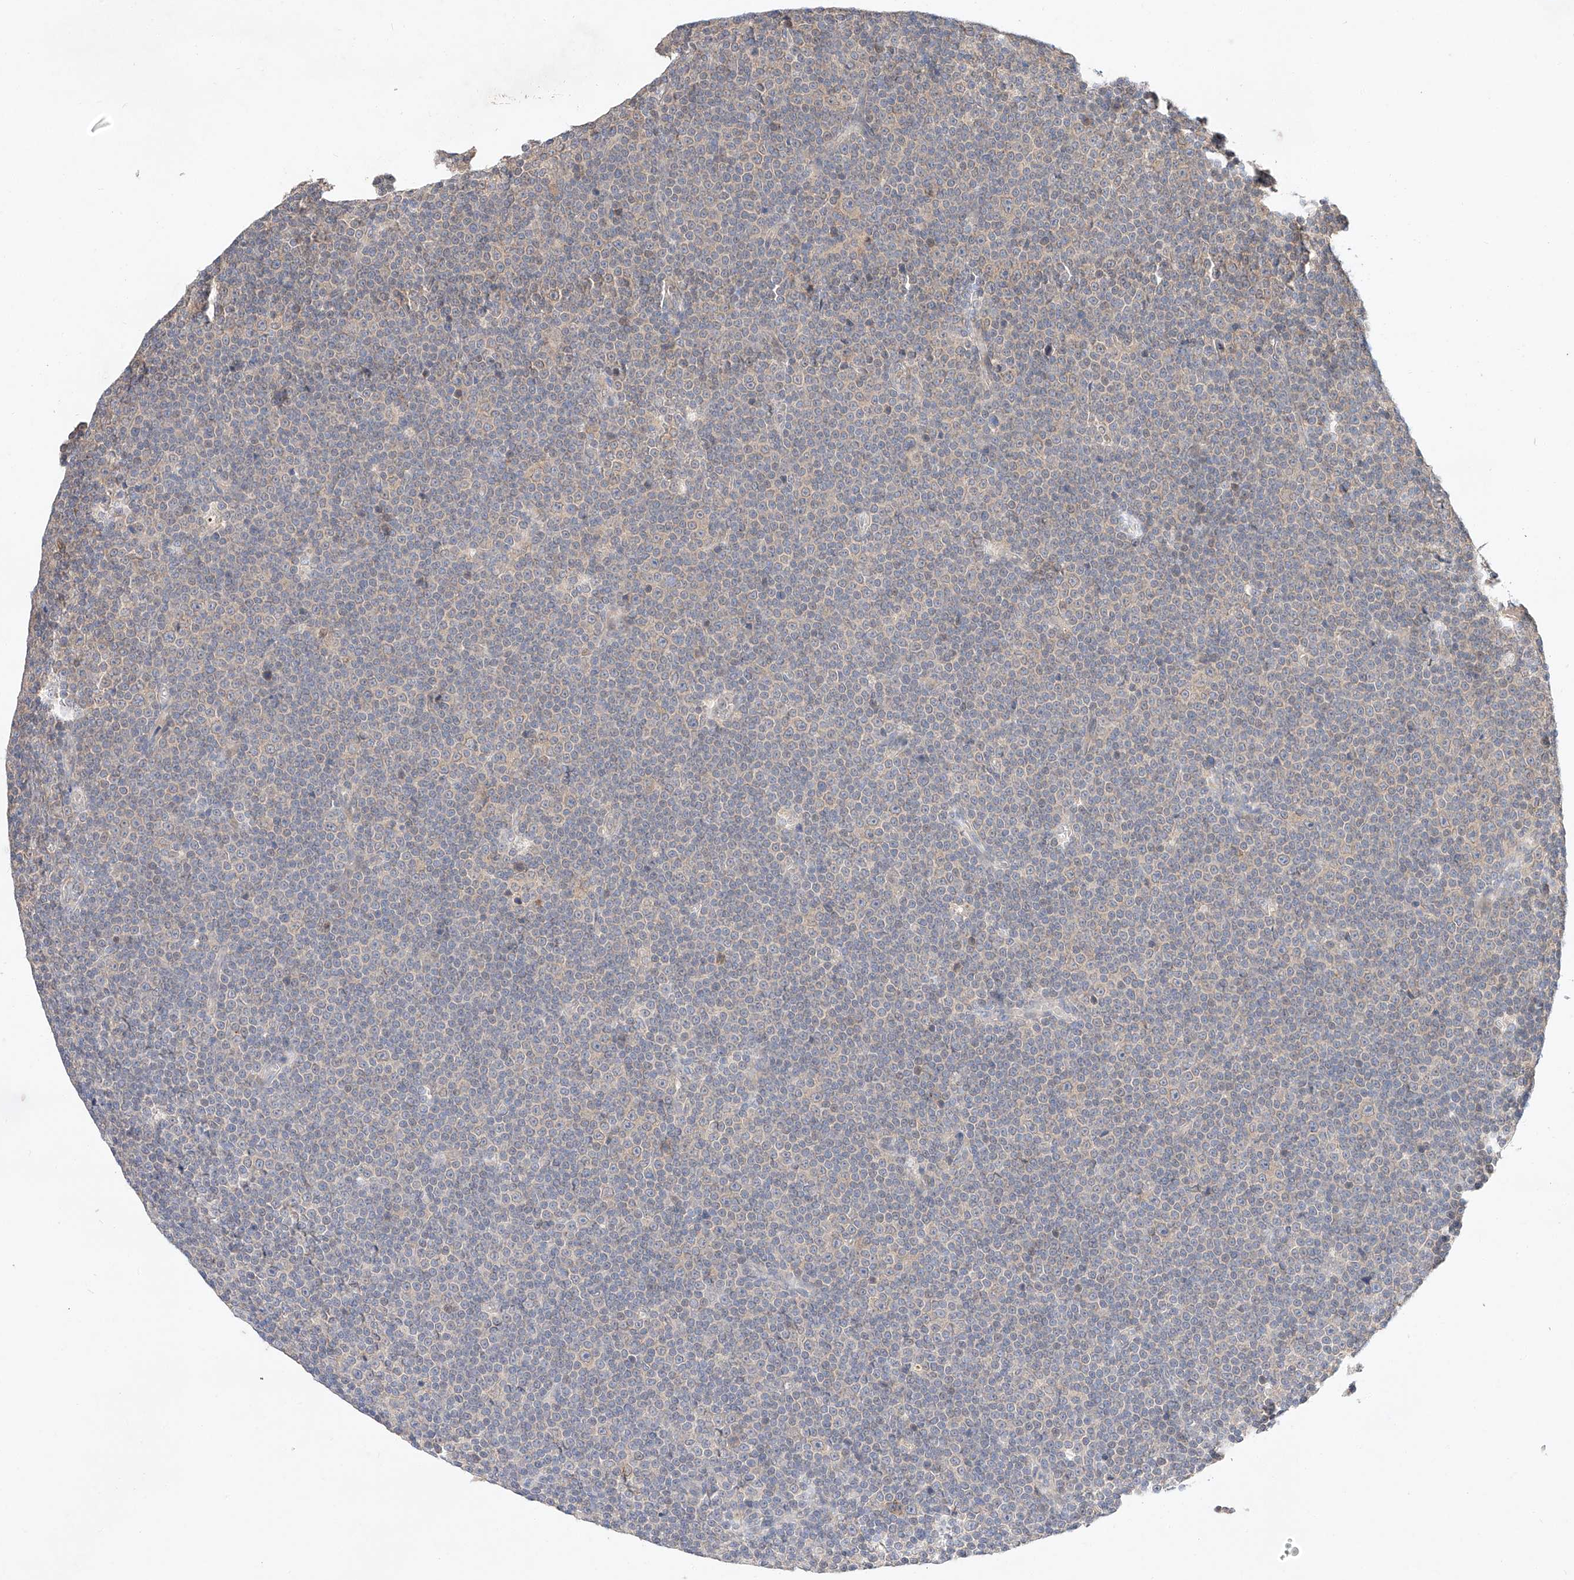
{"staining": {"intensity": "negative", "quantity": "none", "location": "none"}, "tissue": "lymphoma", "cell_type": "Tumor cells", "image_type": "cancer", "snomed": [{"axis": "morphology", "description": "Malignant lymphoma, non-Hodgkin's type, Low grade"}, {"axis": "topography", "description": "Lymph node"}], "caption": "DAB immunohistochemical staining of human lymphoma displays no significant expression in tumor cells.", "gene": "C6orf118", "patient": {"sex": "female", "age": 67}}